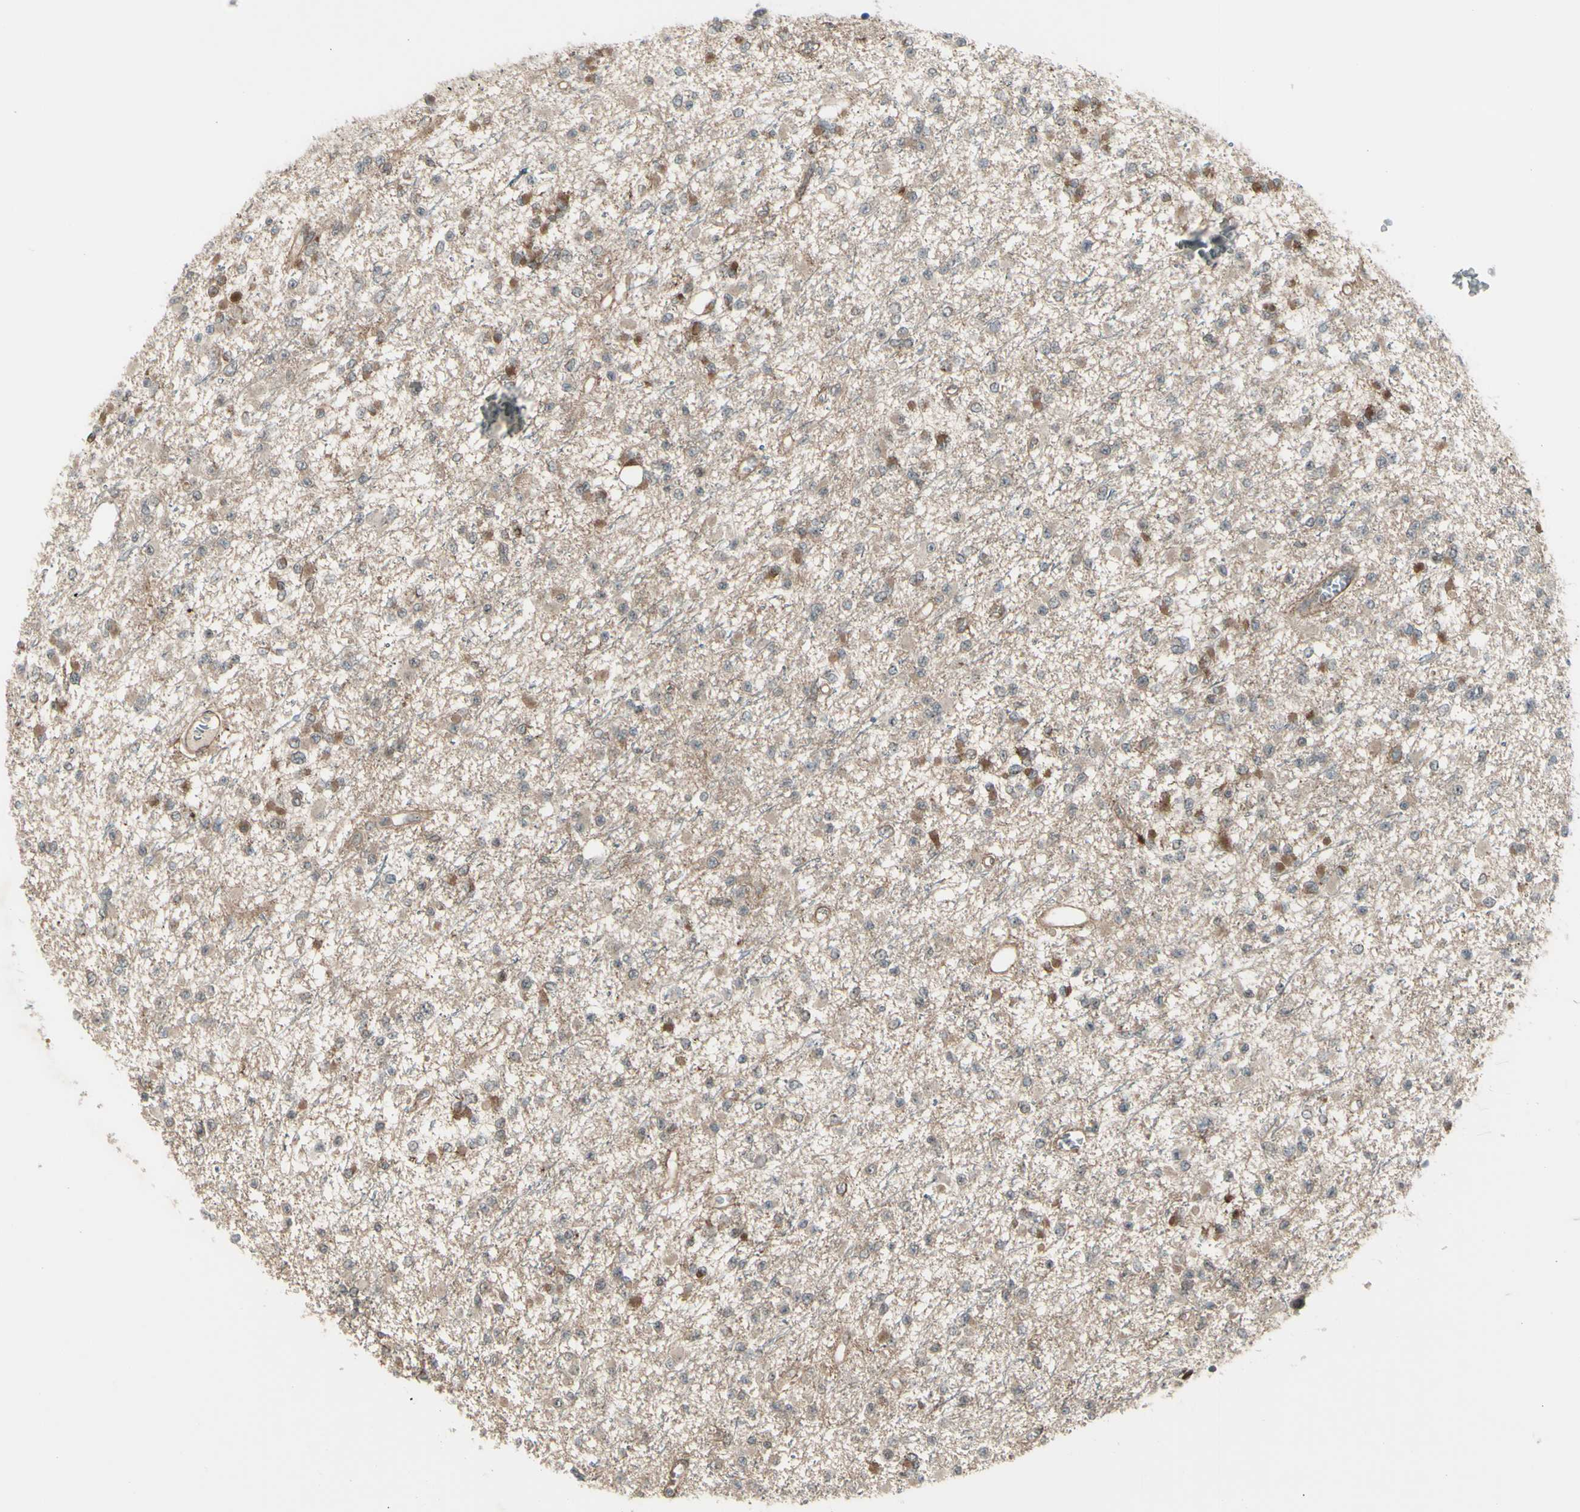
{"staining": {"intensity": "weak", "quantity": ">75%", "location": "cytoplasmic/membranous"}, "tissue": "glioma", "cell_type": "Tumor cells", "image_type": "cancer", "snomed": [{"axis": "morphology", "description": "Glioma, malignant, Low grade"}, {"axis": "topography", "description": "Brain"}], "caption": "Immunohistochemistry (IHC) histopathology image of human malignant glioma (low-grade) stained for a protein (brown), which displays low levels of weak cytoplasmic/membranous expression in about >75% of tumor cells.", "gene": "FXYD5", "patient": {"sex": "female", "age": 22}}